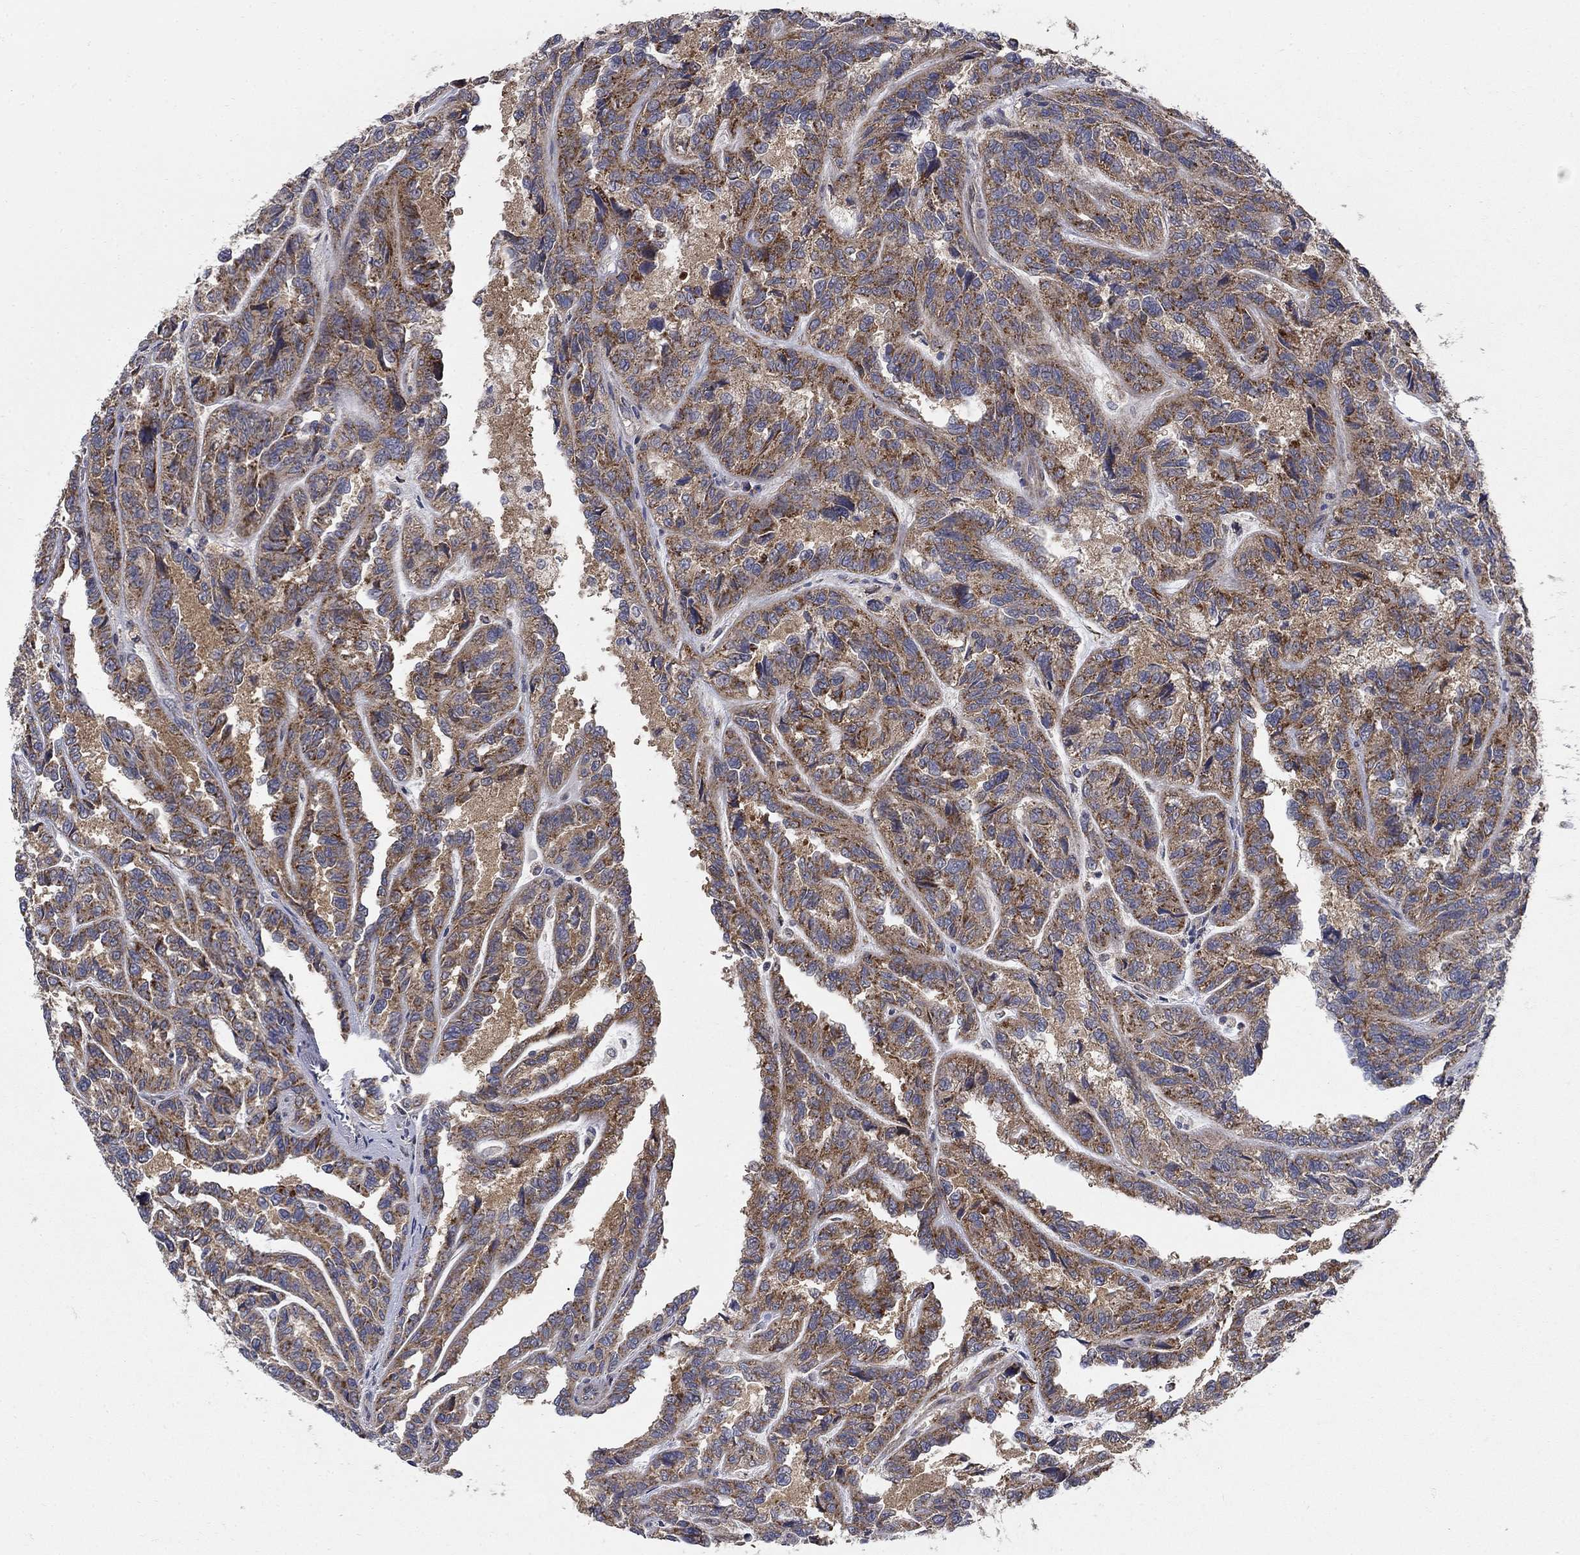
{"staining": {"intensity": "strong", "quantity": "25%-75%", "location": "cytoplasmic/membranous"}, "tissue": "renal cancer", "cell_type": "Tumor cells", "image_type": "cancer", "snomed": [{"axis": "morphology", "description": "Adenocarcinoma, NOS"}, {"axis": "topography", "description": "Kidney"}], "caption": "Strong cytoplasmic/membranous positivity is seen in approximately 25%-75% of tumor cells in renal cancer. The protein of interest is shown in brown color, while the nuclei are stained blue.", "gene": "NME7", "patient": {"sex": "male", "age": 79}}